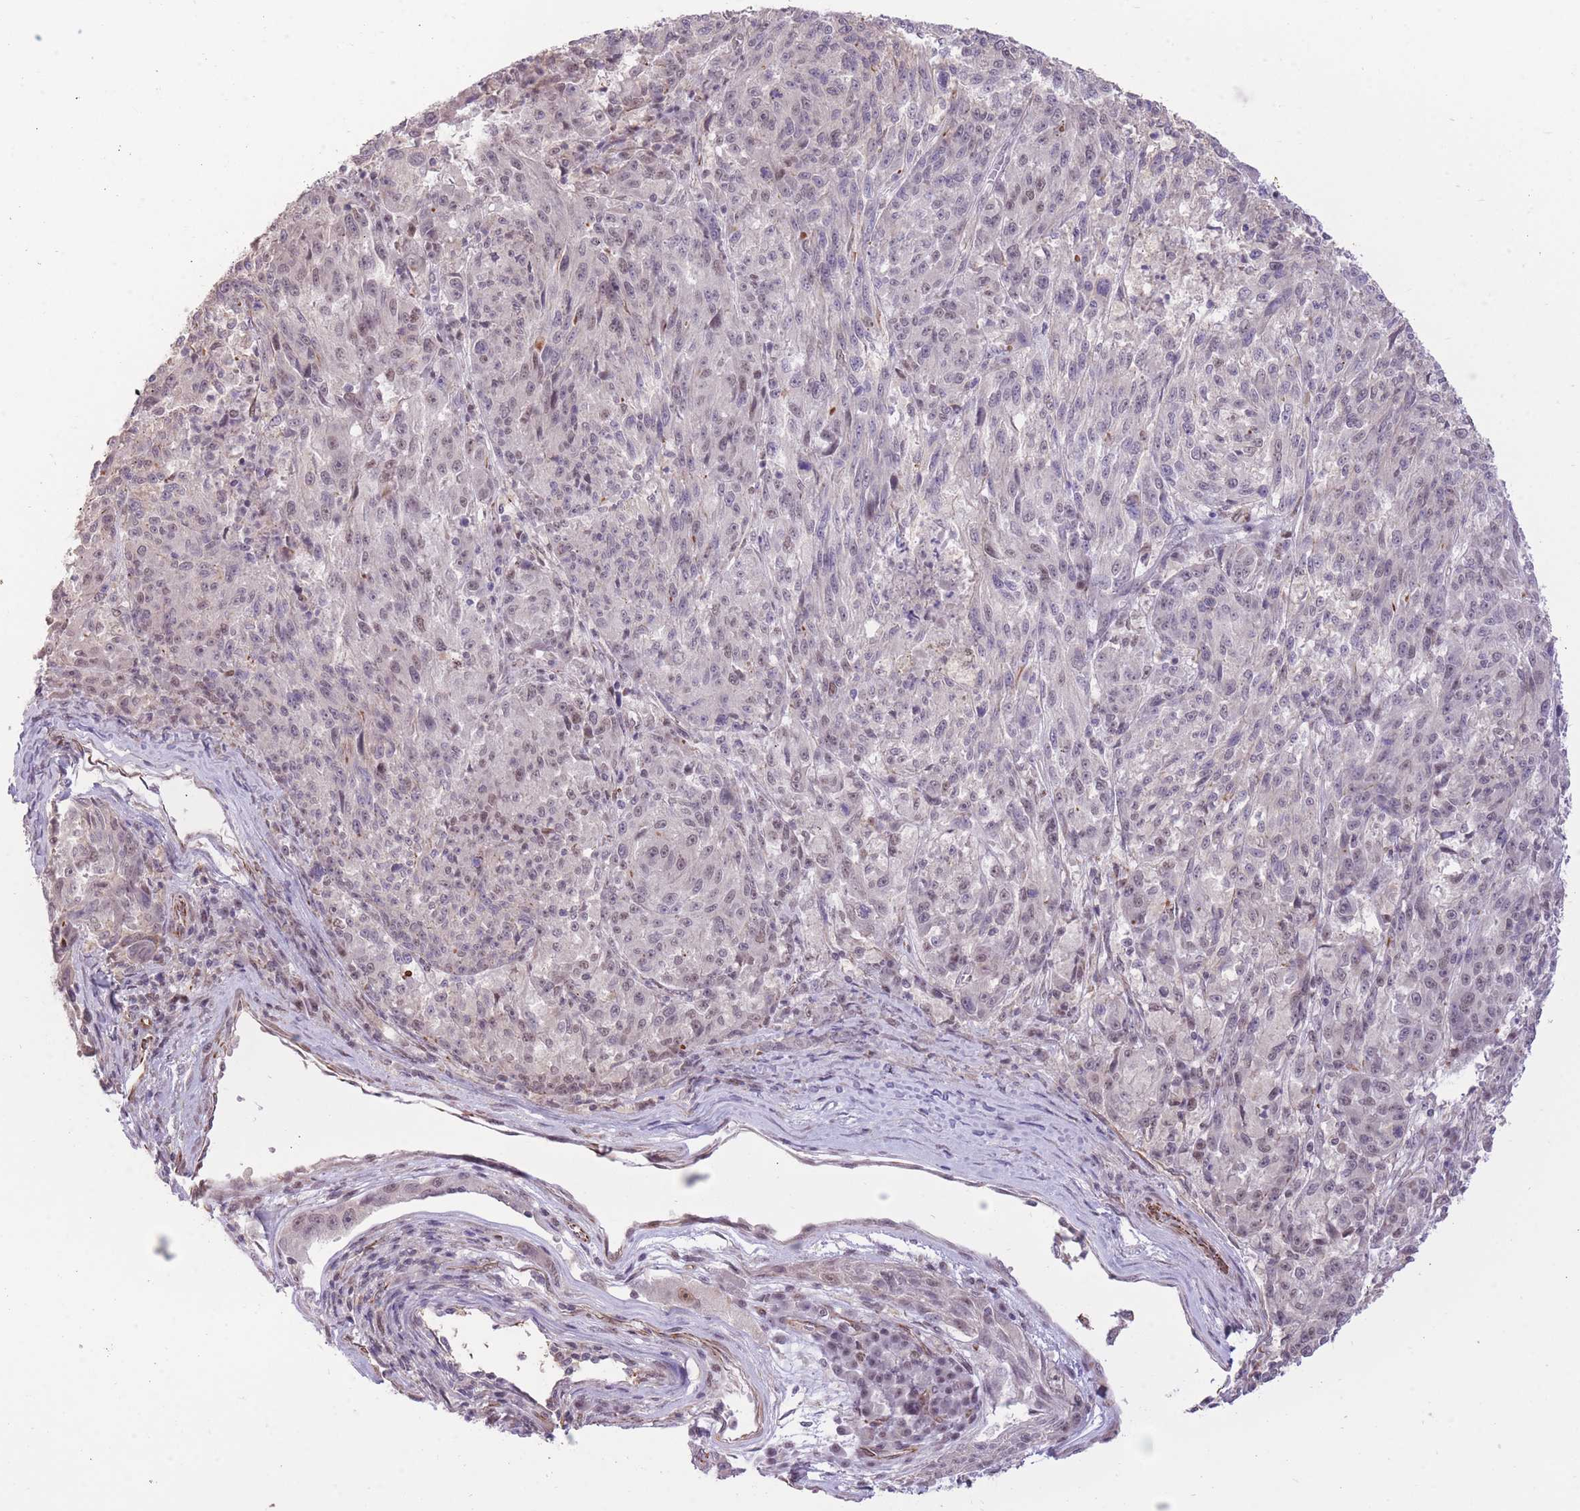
{"staining": {"intensity": "weak", "quantity": "<25%", "location": "nuclear"}, "tissue": "melanoma", "cell_type": "Tumor cells", "image_type": "cancer", "snomed": [{"axis": "morphology", "description": "Malignant melanoma, NOS"}, {"axis": "topography", "description": "Skin"}], "caption": "The image displays no staining of tumor cells in melanoma.", "gene": "ELL", "patient": {"sex": "male", "age": 53}}